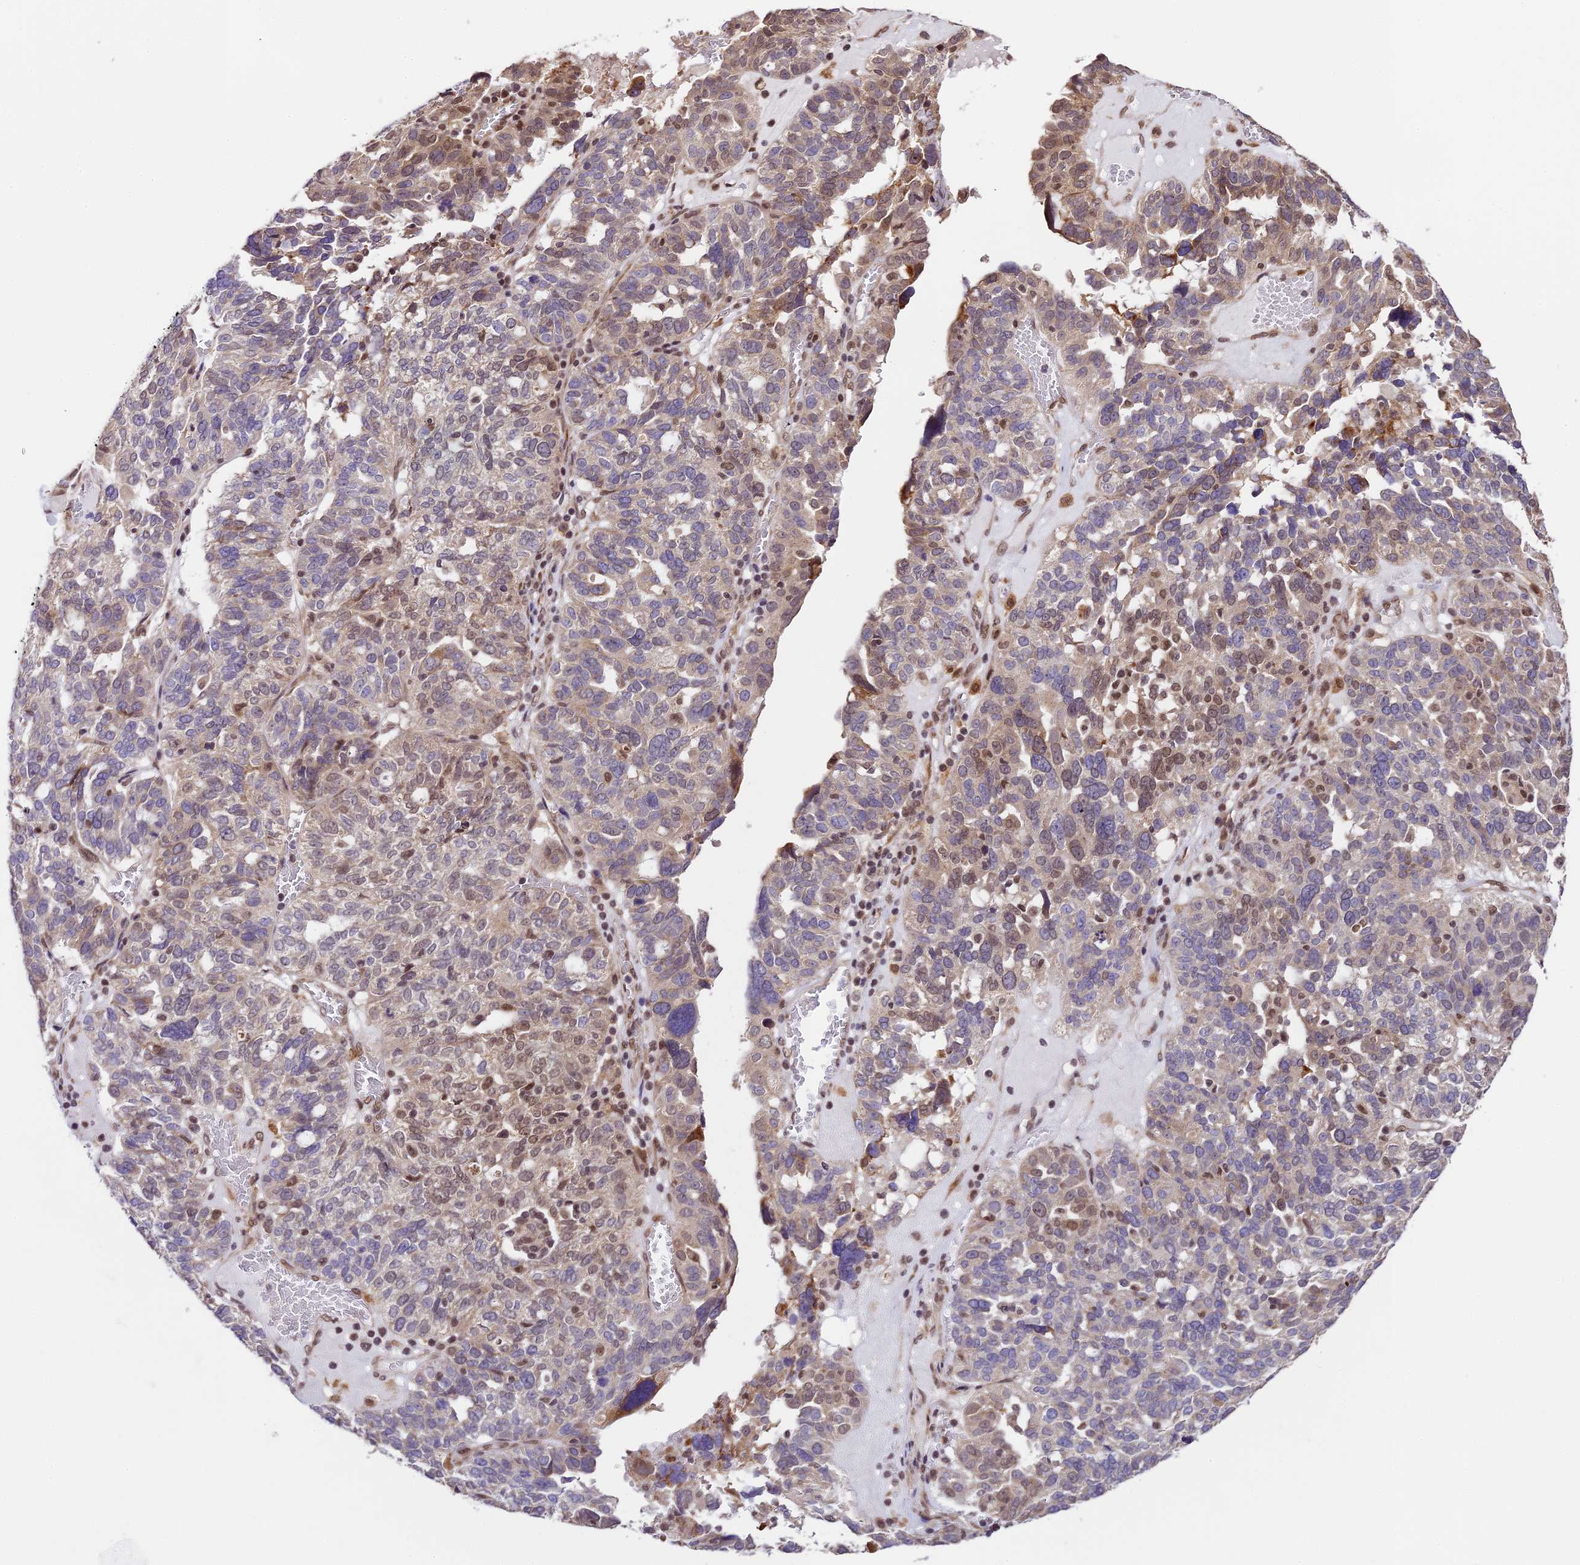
{"staining": {"intensity": "moderate", "quantity": "<25%", "location": "nuclear"}, "tissue": "ovarian cancer", "cell_type": "Tumor cells", "image_type": "cancer", "snomed": [{"axis": "morphology", "description": "Cystadenocarcinoma, serous, NOS"}, {"axis": "topography", "description": "Ovary"}], "caption": "This histopathology image reveals serous cystadenocarcinoma (ovarian) stained with immunohistochemistry to label a protein in brown. The nuclear of tumor cells show moderate positivity for the protein. Nuclei are counter-stained blue.", "gene": "TRIM22", "patient": {"sex": "female", "age": 59}}